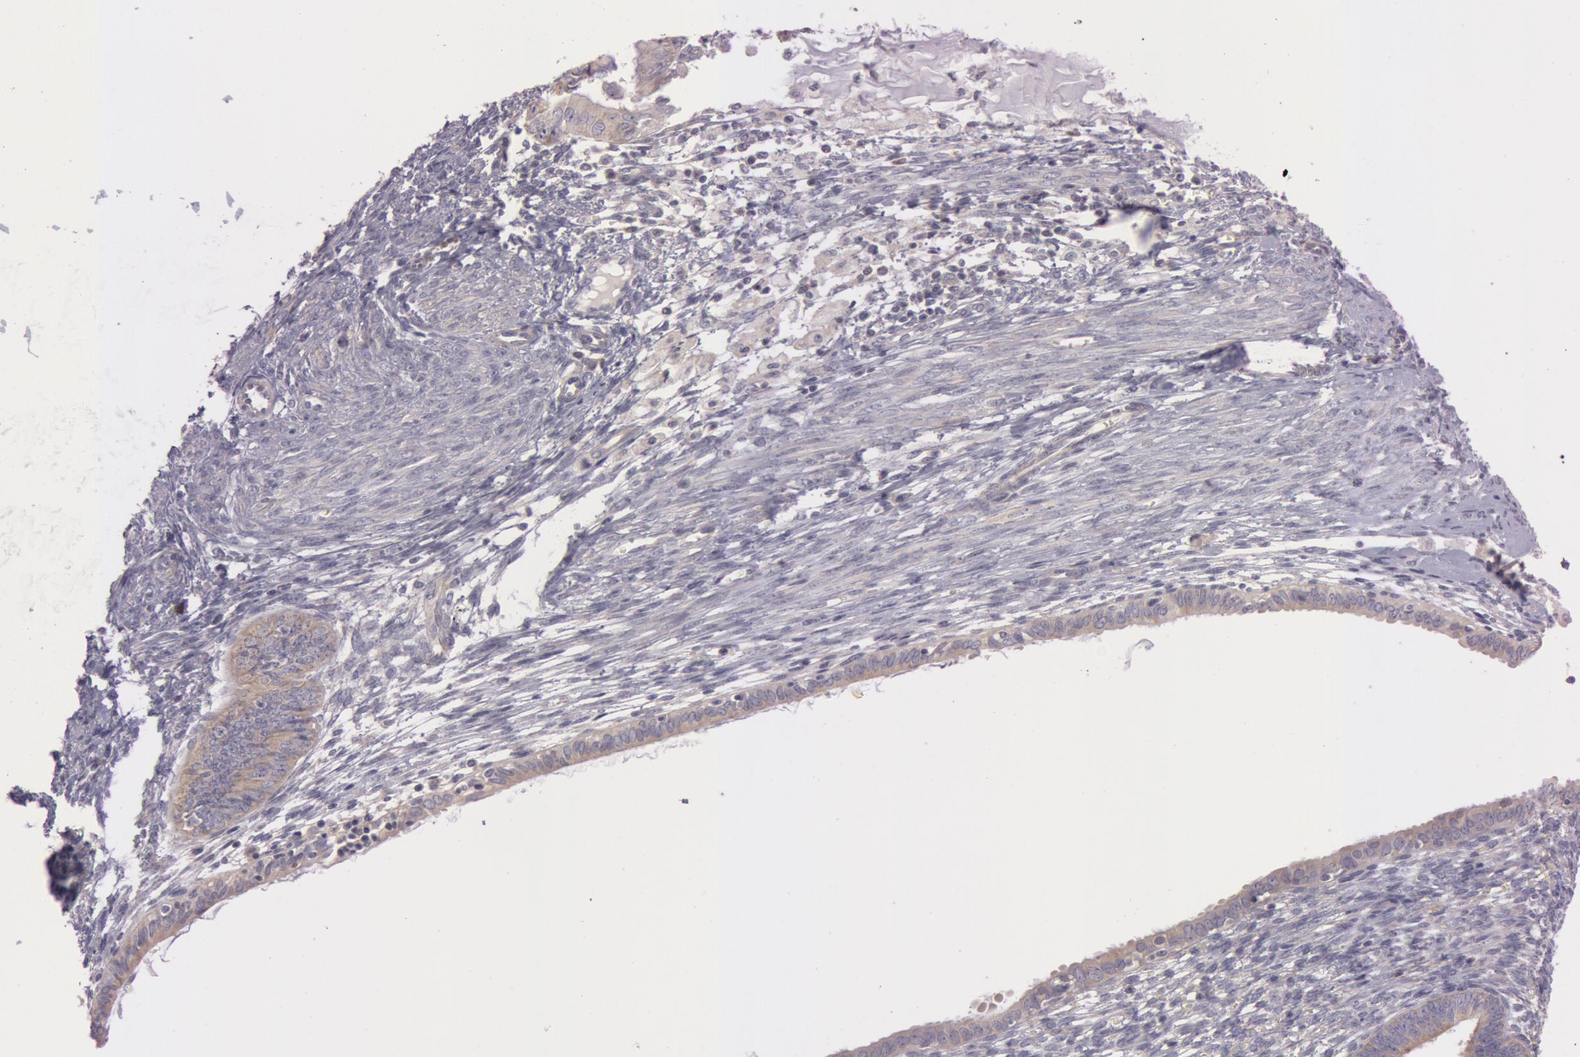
{"staining": {"intensity": "weak", "quantity": "25%-75%", "location": "cytoplasmic/membranous"}, "tissue": "endometrial cancer", "cell_type": "Tumor cells", "image_type": "cancer", "snomed": [{"axis": "morphology", "description": "Adenocarcinoma, NOS"}, {"axis": "topography", "description": "Endometrium"}], "caption": "The immunohistochemical stain labels weak cytoplasmic/membranous staining in tumor cells of adenocarcinoma (endometrial) tissue. The staining was performed using DAB, with brown indicating positive protein expression. Nuclei are stained blue with hematoxylin.", "gene": "RALGAPA1", "patient": {"sex": "female", "age": 76}}